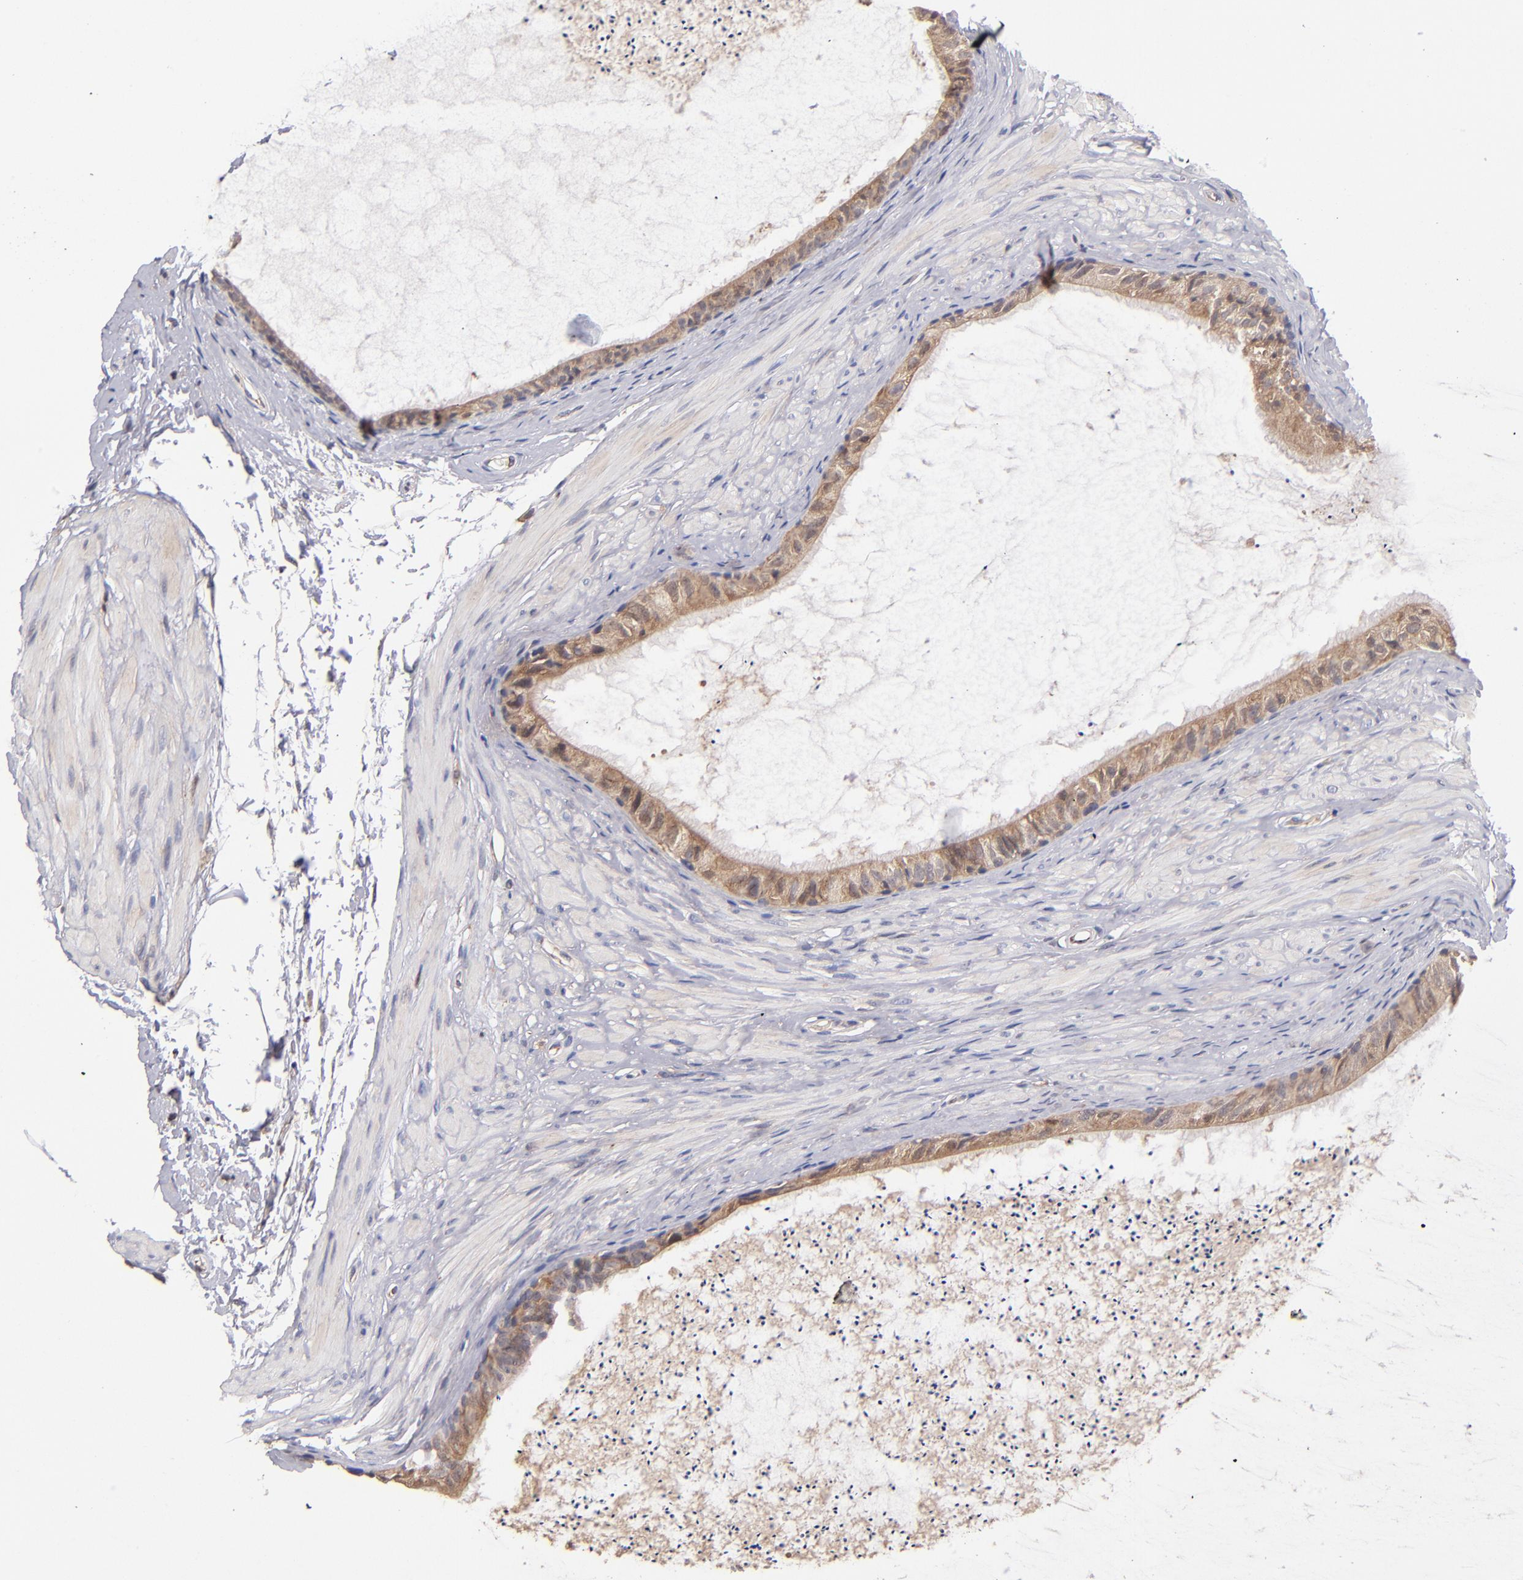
{"staining": {"intensity": "moderate", "quantity": ">75%", "location": "cytoplasmic/membranous"}, "tissue": "epididymis", "cell_type": "Glandular cells", "image_type": "normal", "snomed": [{"axis": "morphology", "description": "Normal tissue, NOS"}, {"axis": "topography", "description": "Epididymis"}], "caption": "Approximately >75% of glandular cells in normal human epididymis exhibit moderate cytoplasmic/membranous protein positivity as visualized by brown immunohistochemical staining.", "gene": "GMFB", "patient": {"sex": "male", "age": 77}}